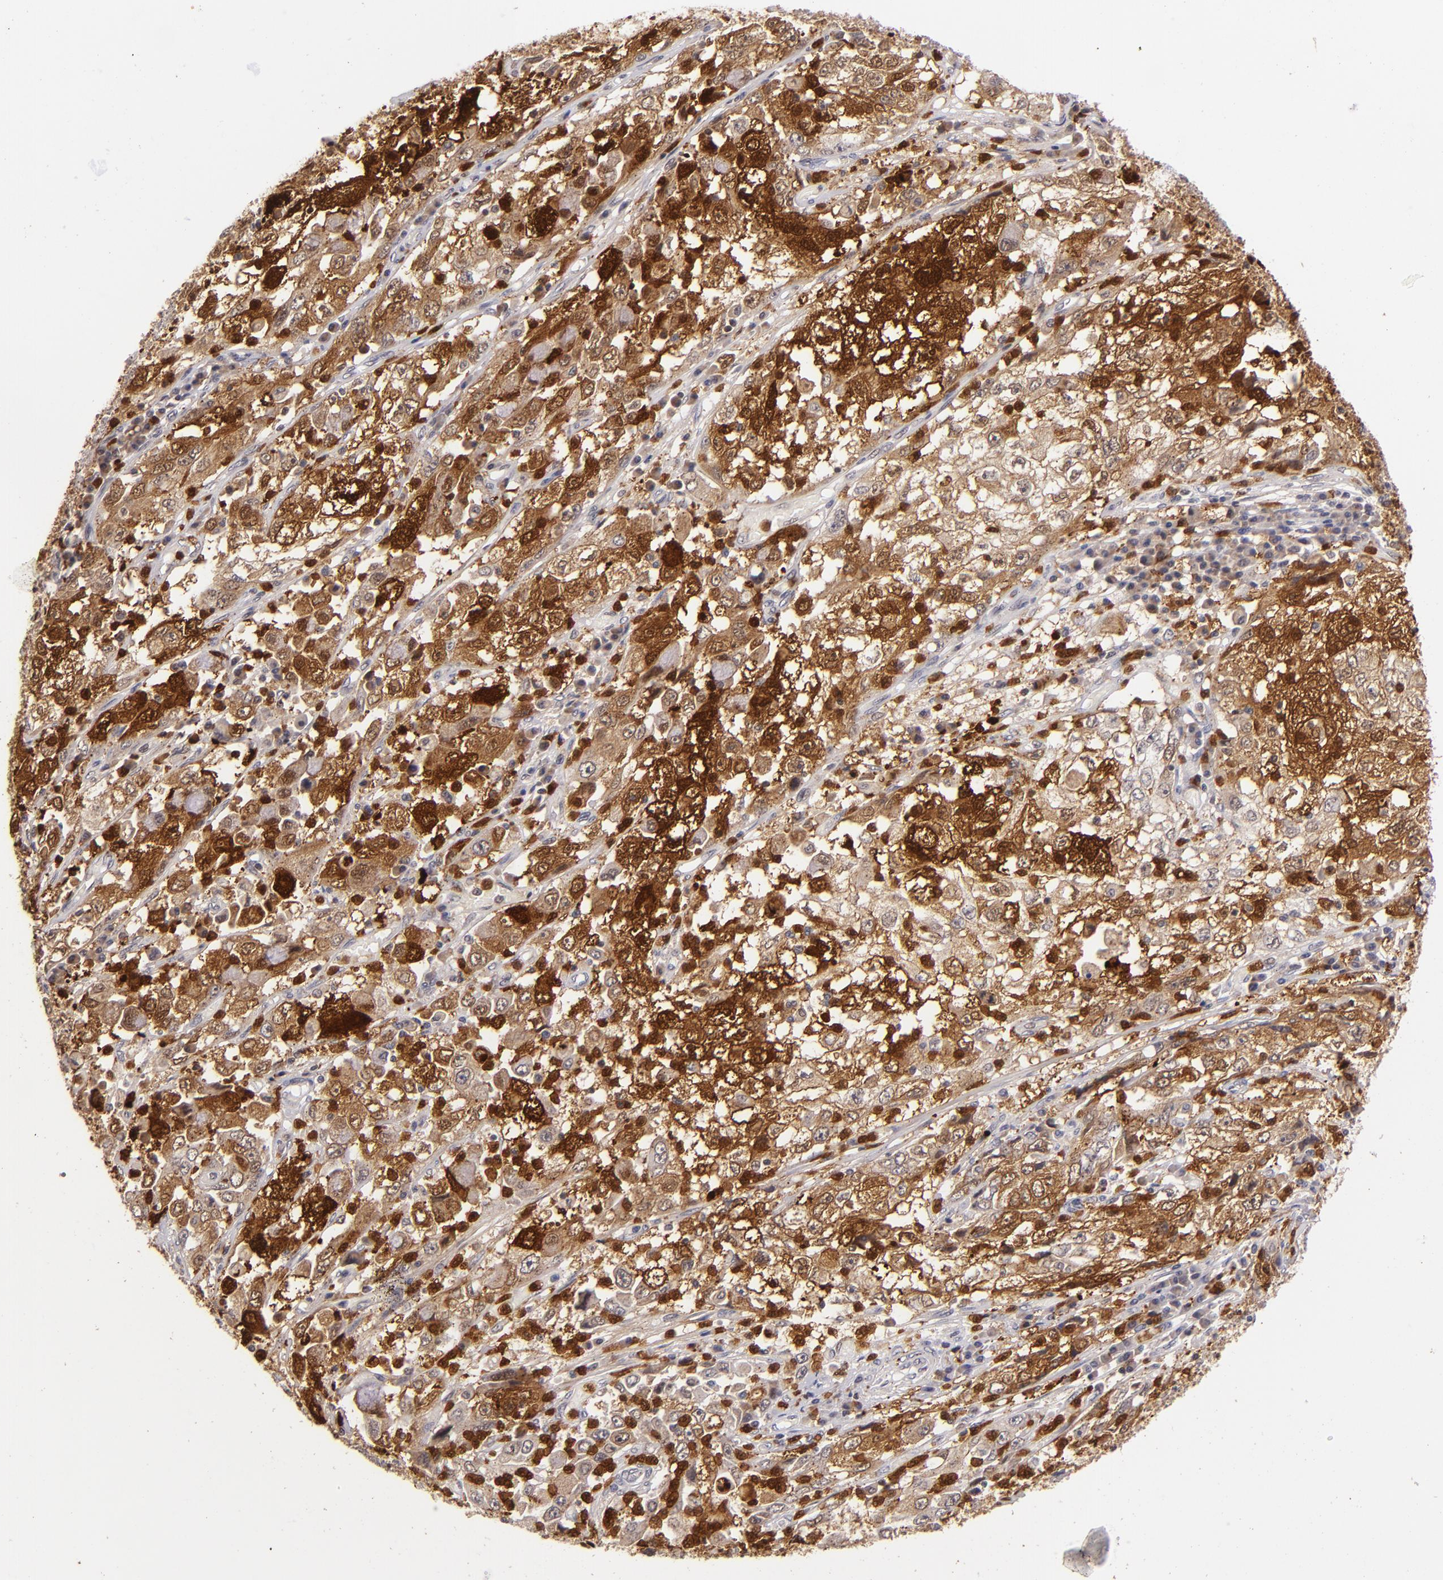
{"staining": {"intensity": "moderate", "quantity": "25%-75%", "location": "cytoplasmic/membranous,nuclear"}, "tissue": "cervical cancer", "cell_type": "Tumor cells", "image_type": "cancer", "snomed": [{"axis": "morphology", "description": "Squamous cell carcinoma, NOS"}, {"axis": "topography", "description": "Cervix"}], "caption": "Protein expression analysis of human squamous cell carcinoma (cervical) reveals moderate cytoplasmic/membranous and nuclear positivity in about 25%-75% of tumor cells. (Brightfield microscopy of DAB IHC at high magnification).", "gene": "RXRG", "patient": {"sex": "female", "age": 36}}